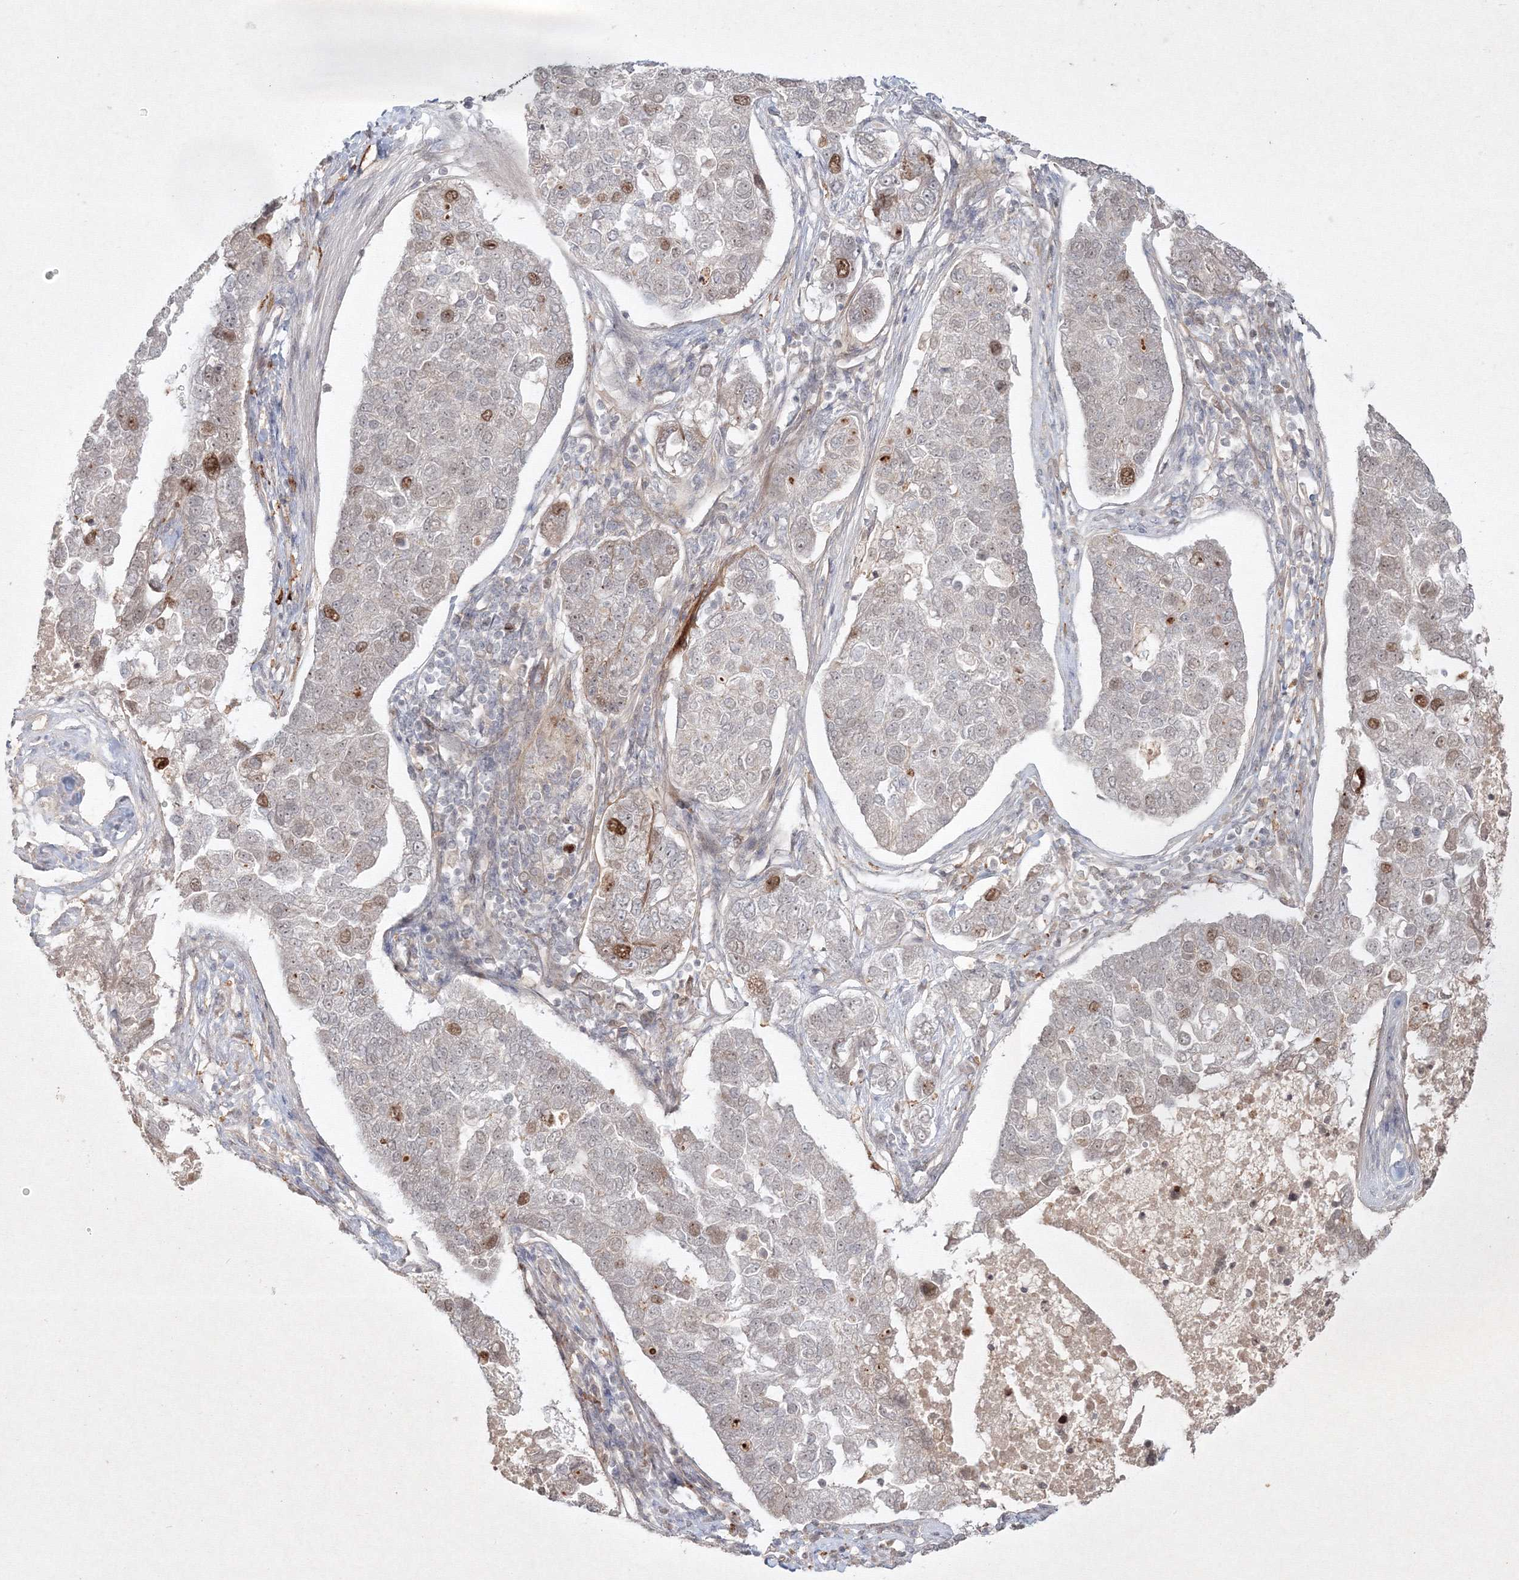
{"staining": {"intensity": "moderate", "quantity": "<25%", "location": "nuclear"}, "tissue": "pancreatic cancer", "cell_type": "Tumor cells", "image_type": "cancer", "snomed": [{"axis": "morphology", "description": "Adenocarcinoma, NOS"}, {"axis": "topography", "description": "Pancreas"}], "caption": "Protein staining of pancreatic cancer (adenocarcinoma) tissue reveals moderate nuclear expression in approximately <25% of tumor cells.", "gene": "KIF20A", "patient": {"sex": "female", "age": 61}}